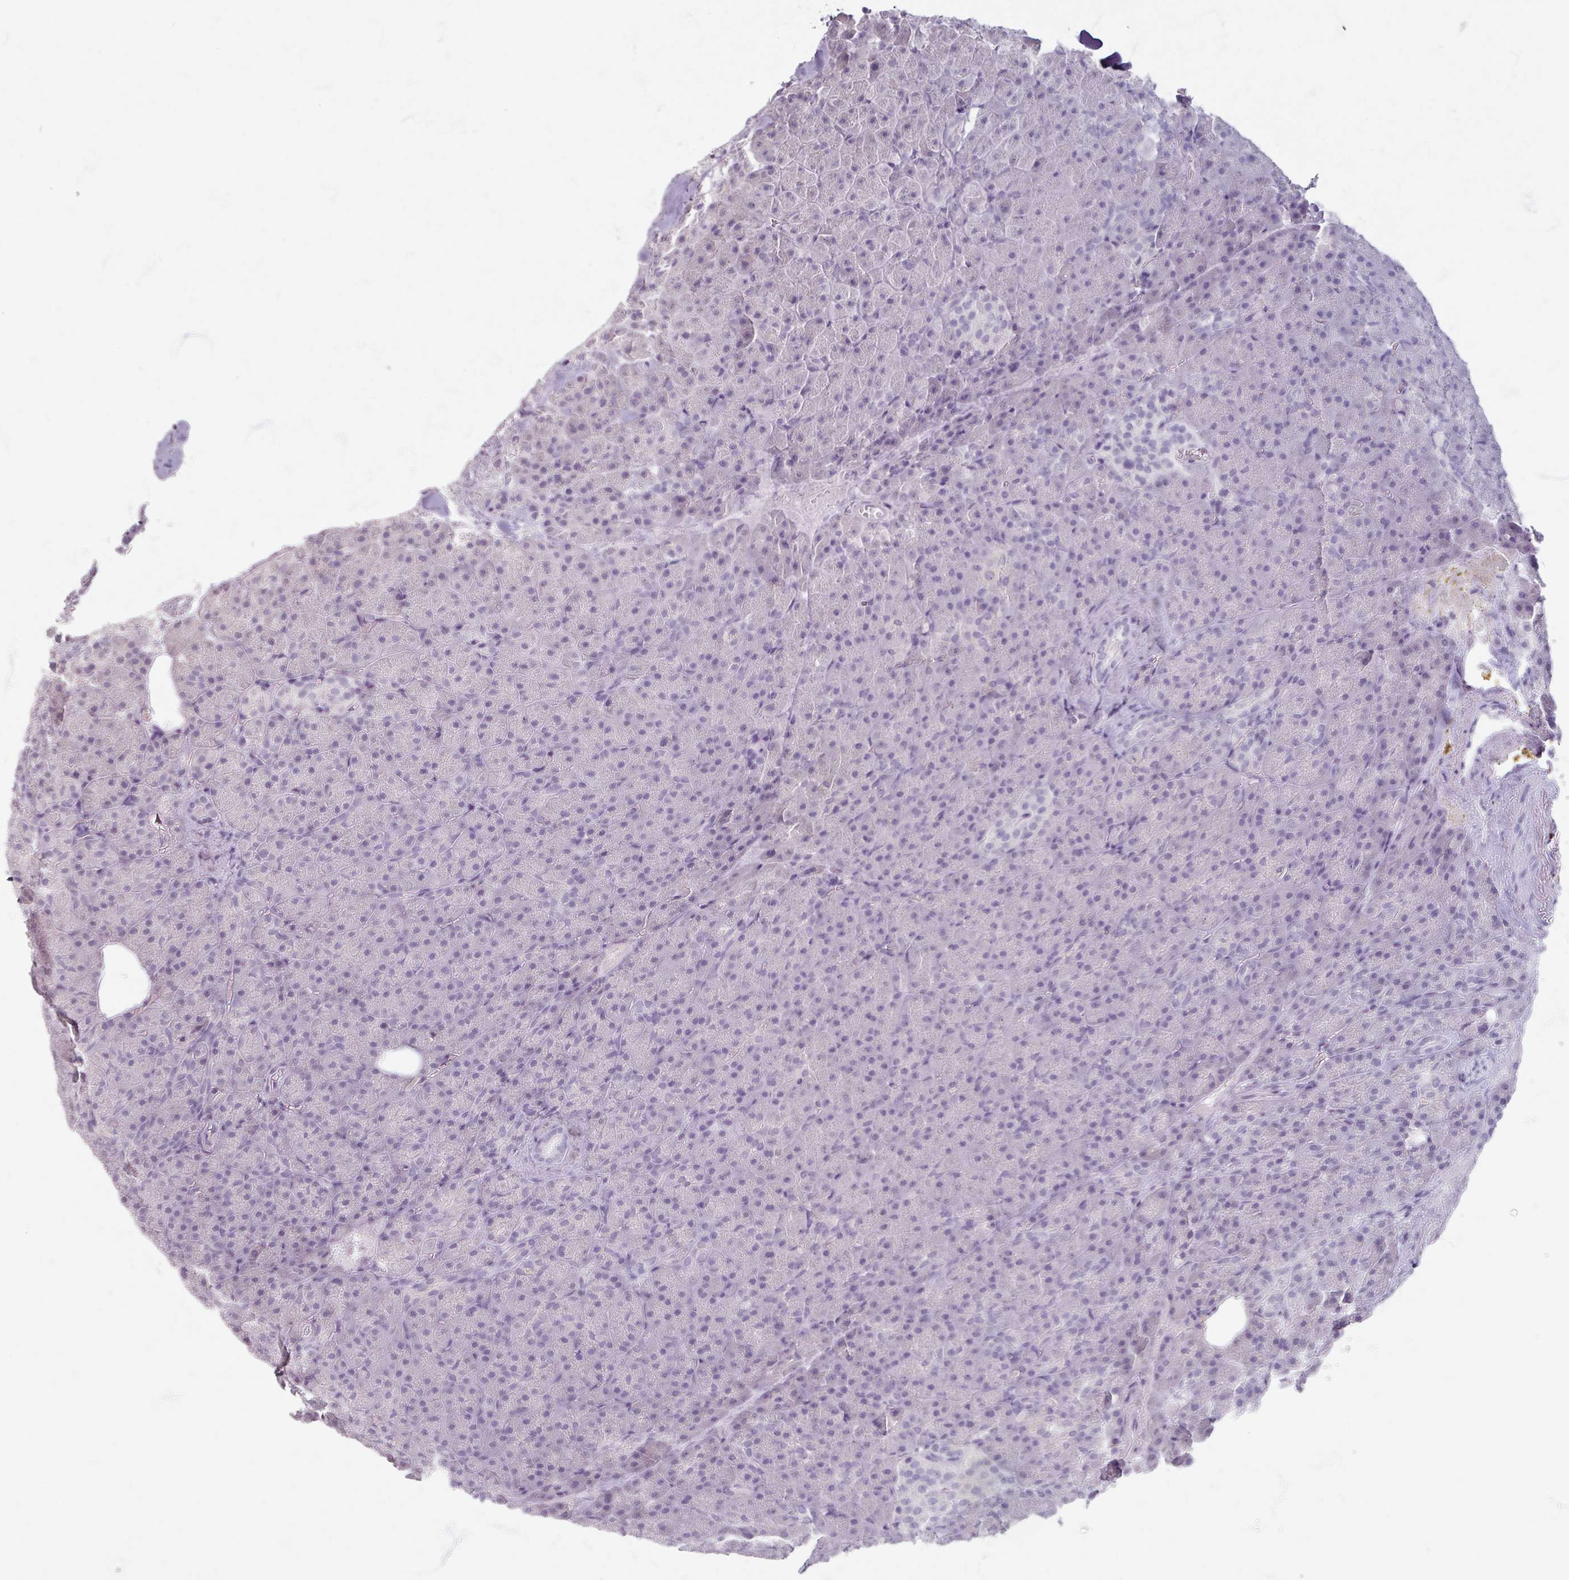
{"staining": {"intensity": "negative", "quantity": "none", "location": "none"}, "tissue": "pancreas", "cell_type": "Exocrine glandular cells", "image_type": "normal", "snomed": [{"axis": "morphology", "description": "Normal tissue, NOS"}, {"axis": "topography", "description": "Pancreas"}], "caption": "Immunohistochemistry photomicrograph of normal pancreas: human pancreas stained with DAB (3,3'-diaminobenzidine) demonstrates no significant protein staining in exocrine glandular cells. The staining is performed using DAB (3,3'-diaminobenzidine) brown chromogen with nuclei counter-stained in using hematoxylin.", "gene": "TG", "patient": {"sex": "female", "age": 74}}